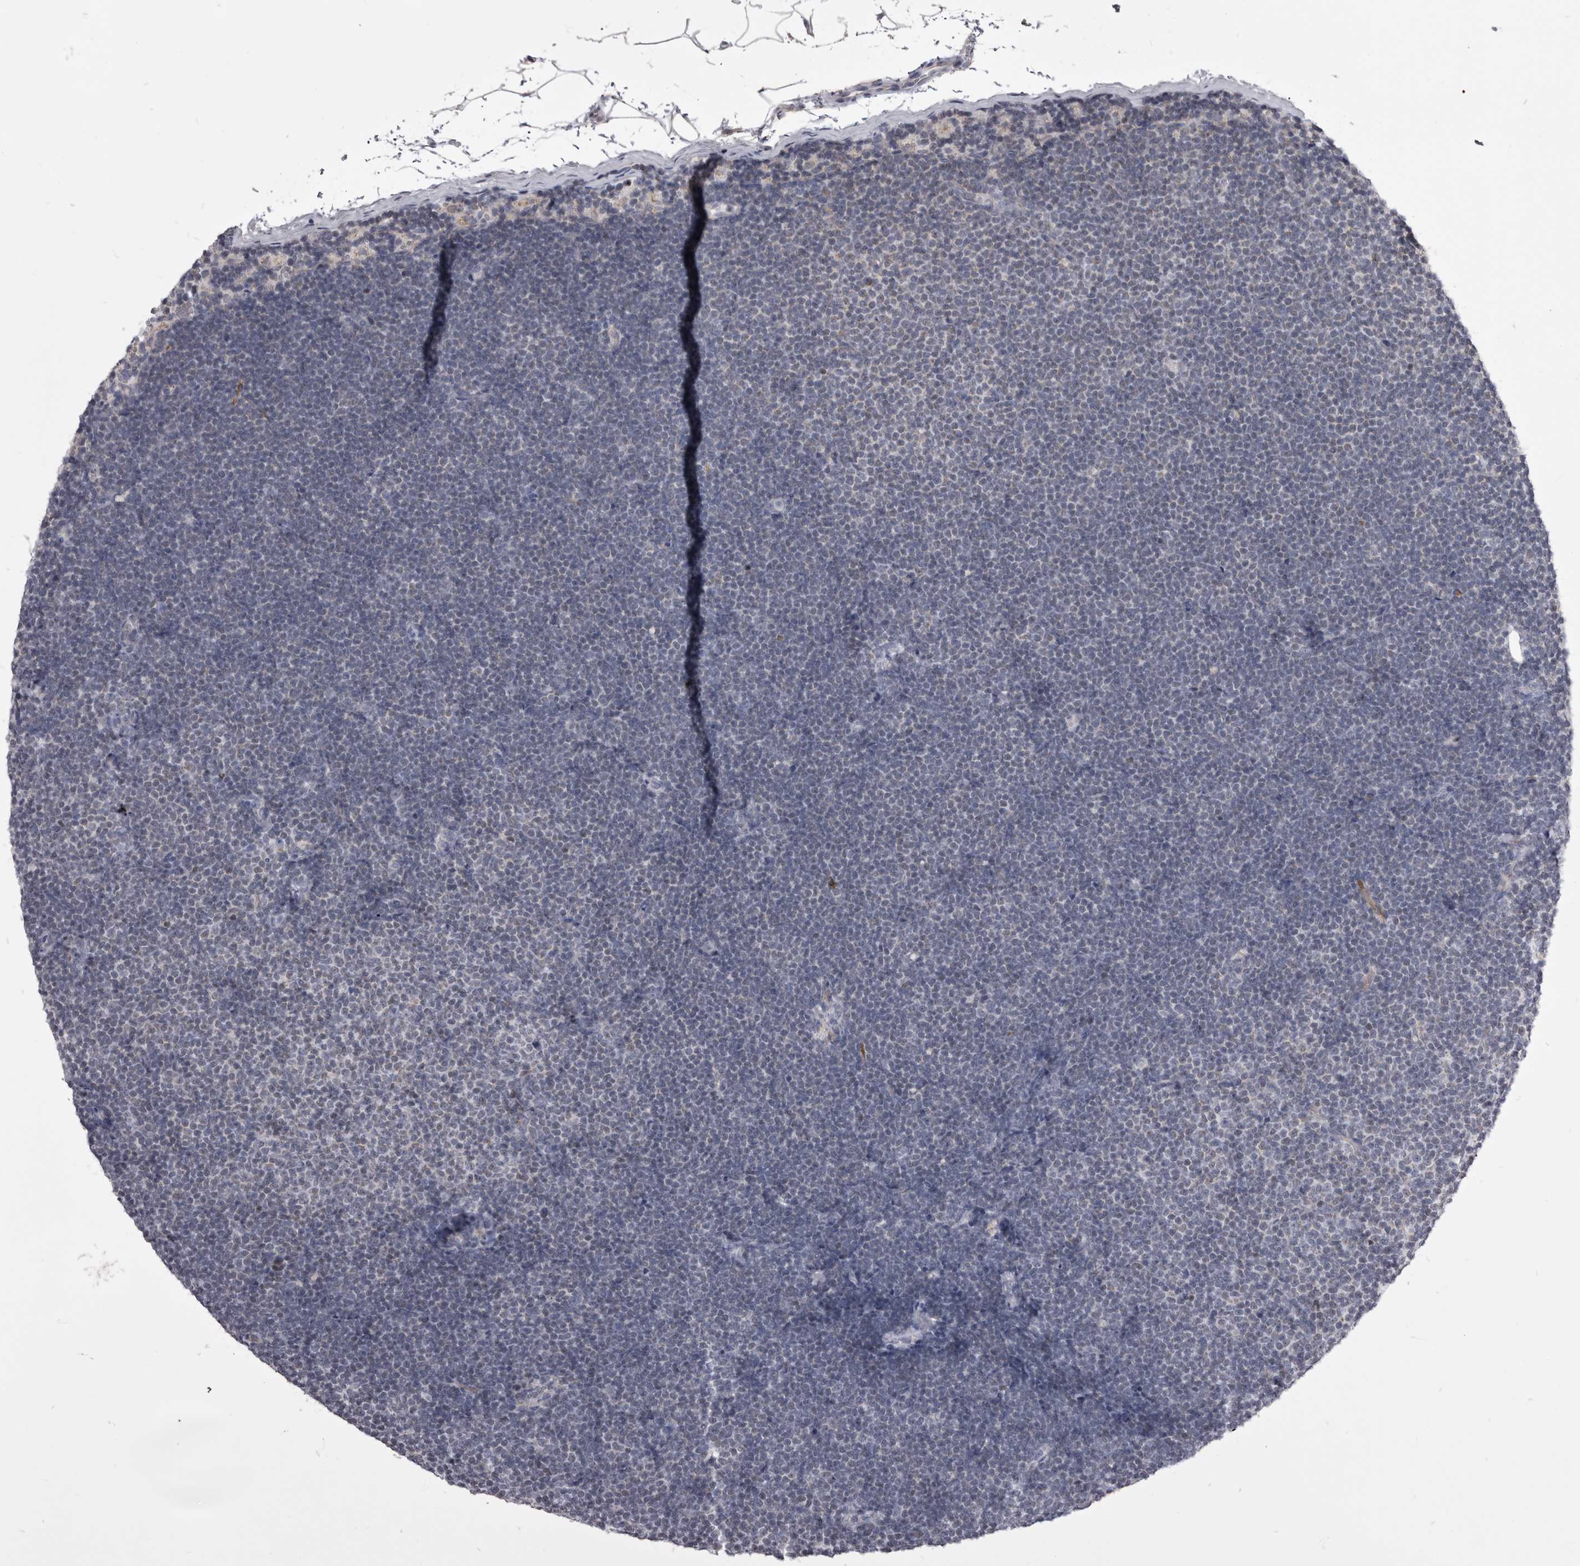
{"staining": {"intensity": "negative", "quantity": "none", "location": "none"}, "tissue": "lymphoma", "cell_type": "Tumor cells", "image_type": "cancer", "snomed": [{"axis": "morphology", "description": "Malignant lymphoma, non-Hodgkin's type, Low grade"}, {"axis": "topography", "description": "Lymph node"}], "caption": "Tumor cells show no significant protein expression in malignant lymphoma, non-Hodgkin's type (low-grade). (DAB immunohistochemistry, high magnification).", "gene": "OPLAH", "patient": {"sex": "female", "age": 53}}